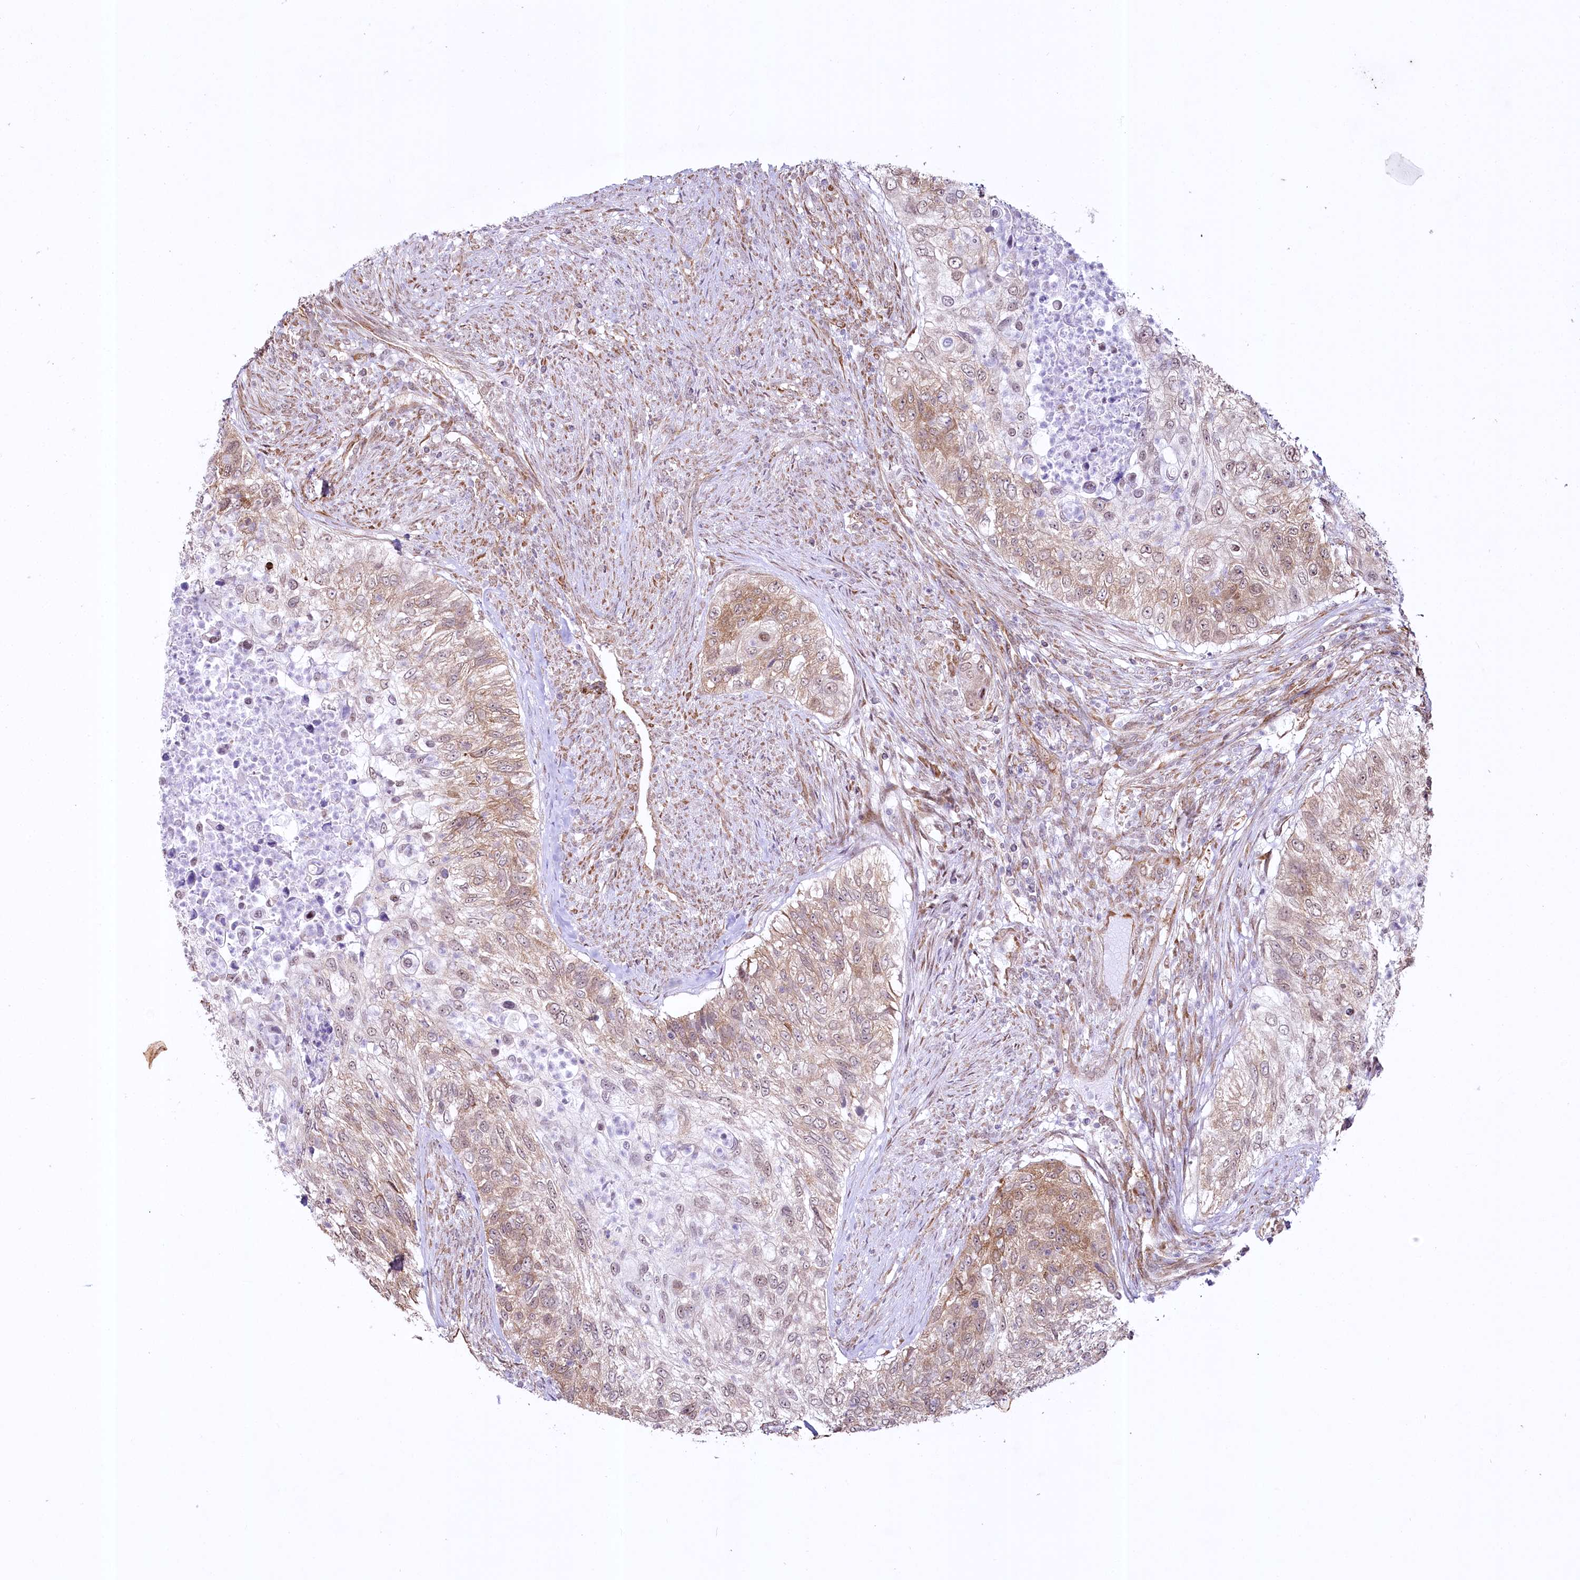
{"staining": {"intensity": "moderate", "quantity": "25%-75%", "location": "cytoplasmic/membranous"}, "tissue": "urothelial cancer", "cell_type": "Tumor cells", "image_type": "cancer", "snomed": [{"axis": "morphology", "description": "Urothelial carcinoma, High grade"}, {"axis": "topography", "description": "Urinary bladder"}], "caption": "A histopathology image of urothelial cancer stained for a protein displays moderate cytoplasmic/membranous brown staining in tumor cells.", "gene": "YBX3", "patient": {"sex": "female", "age": 60}}